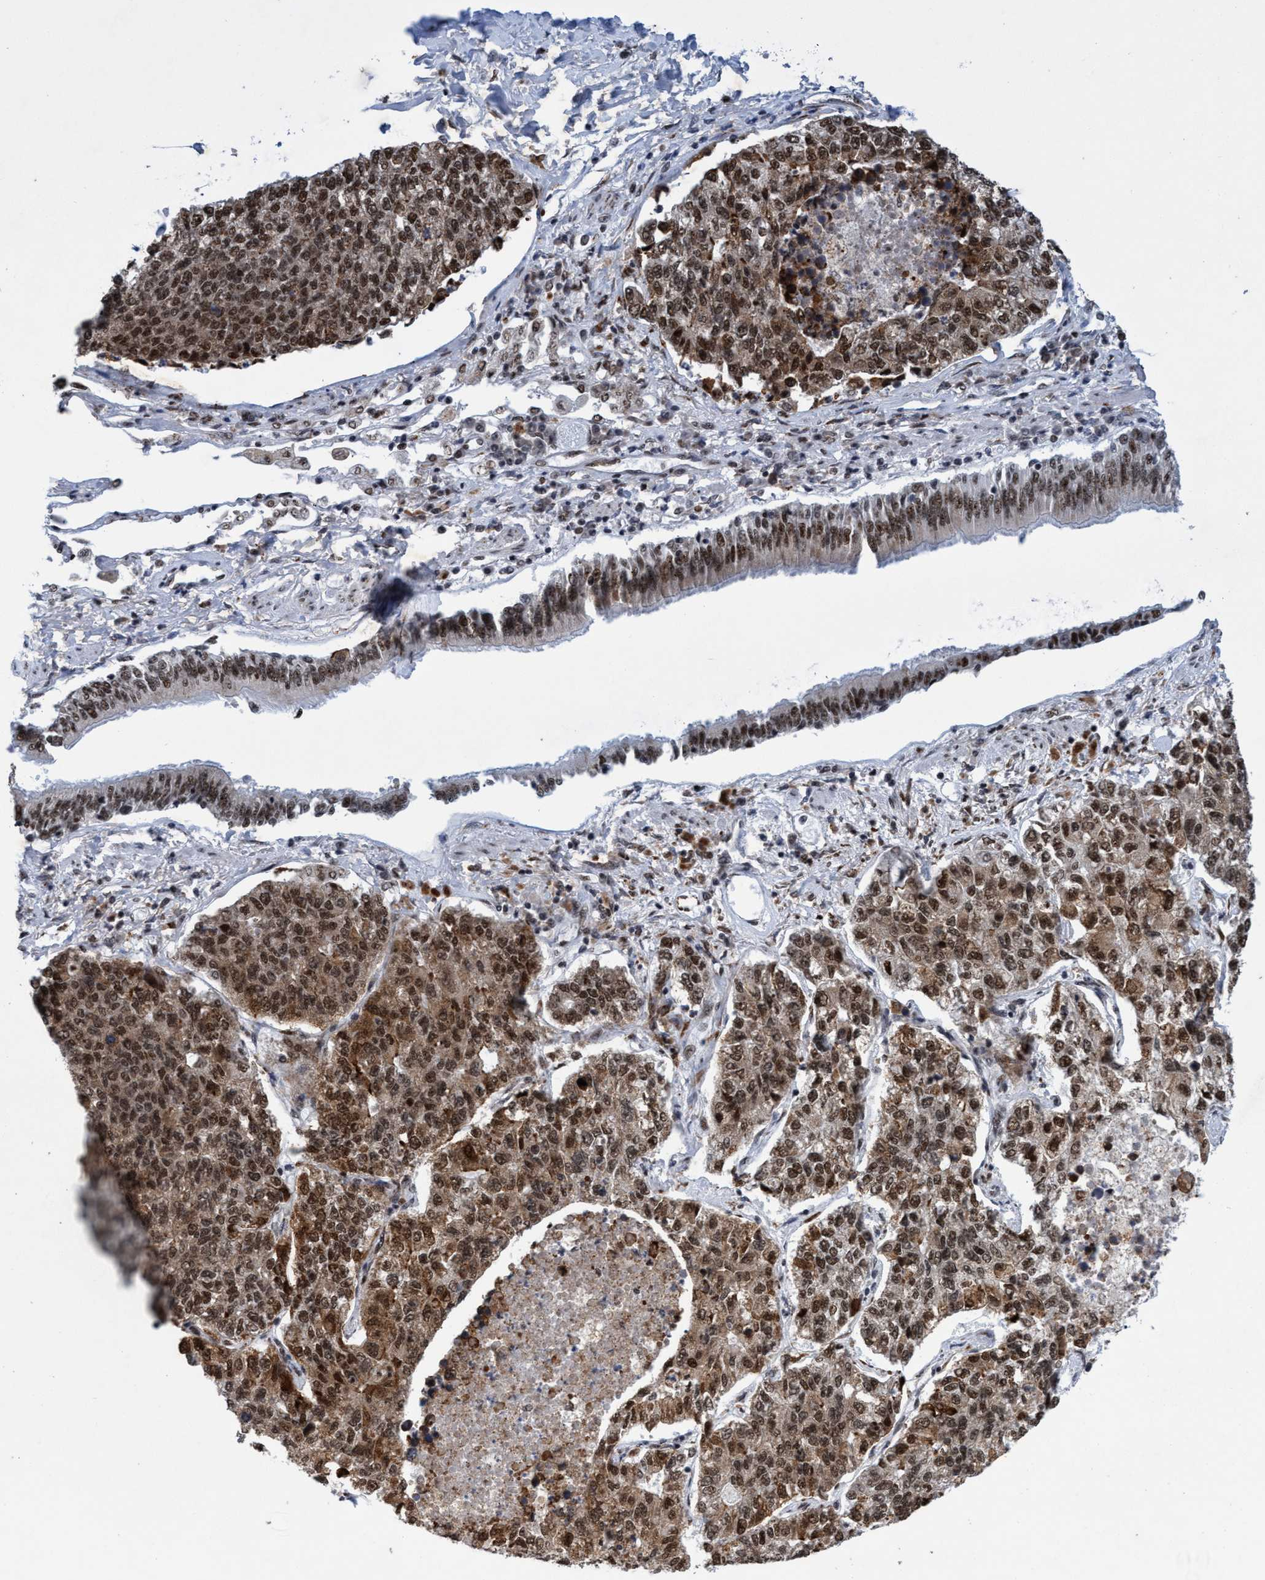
{"staining": {"intensity": "moderate", "quantity": ">75%", "location": "cytoplasmic/membranous,nuclear"}, "tissue": "lung cancer", "cell_type": "Tumor cells", "image_type": "cancer", "snomed": [{"axis": "morphology", "description": "Adenocarcinoma, NOS"}, {"axis": "topography", "description": "Lung"}], "caption": "There is medium levels of moderate cytoplasmic/membranous and nuclear expression in tumor cells of lung cancer (adenocarcinoma), as demonstrated by immunohistochemical staining (brown color).", "gene": "GLT6D1", "patient": {"sex": "male", "age": 49}}